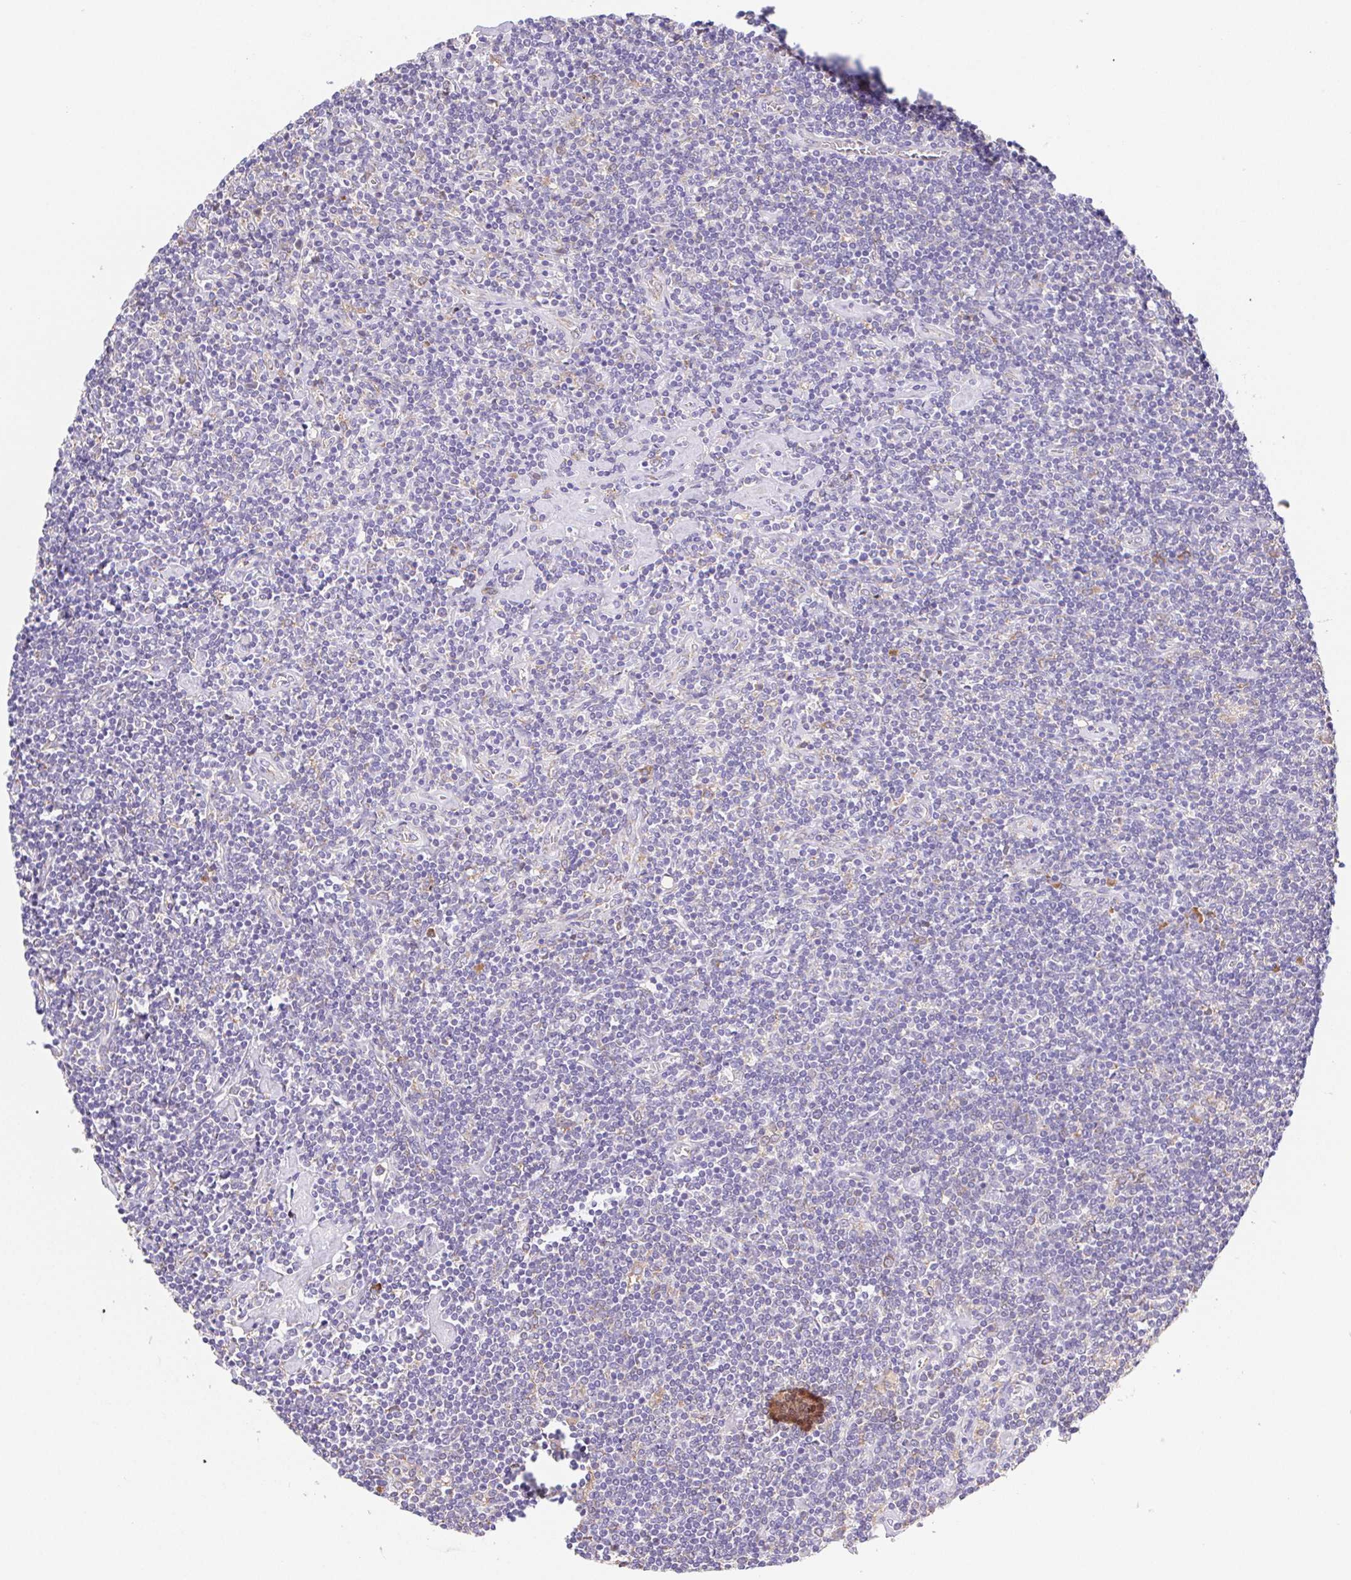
{"staining": {"intensity": "weak", "quantity": "<25%", "location": "cytoplasmic/membranous"}, "tissue": "lymphoma", "cell_type": "Tumor cells", "image_type": "cancer", "snomed": [{"axis": "morphology", "description": "Hodgkin's disease, NOS"}, {"axis": "topography", "description": "Lymph node"}], "caption": "Immunohistochemical staining of human Hodgkin's disease reveals no significant staining in tumor cells.", "gene": "ADAM8", "patient": {"sex": "male", "age": 40}}